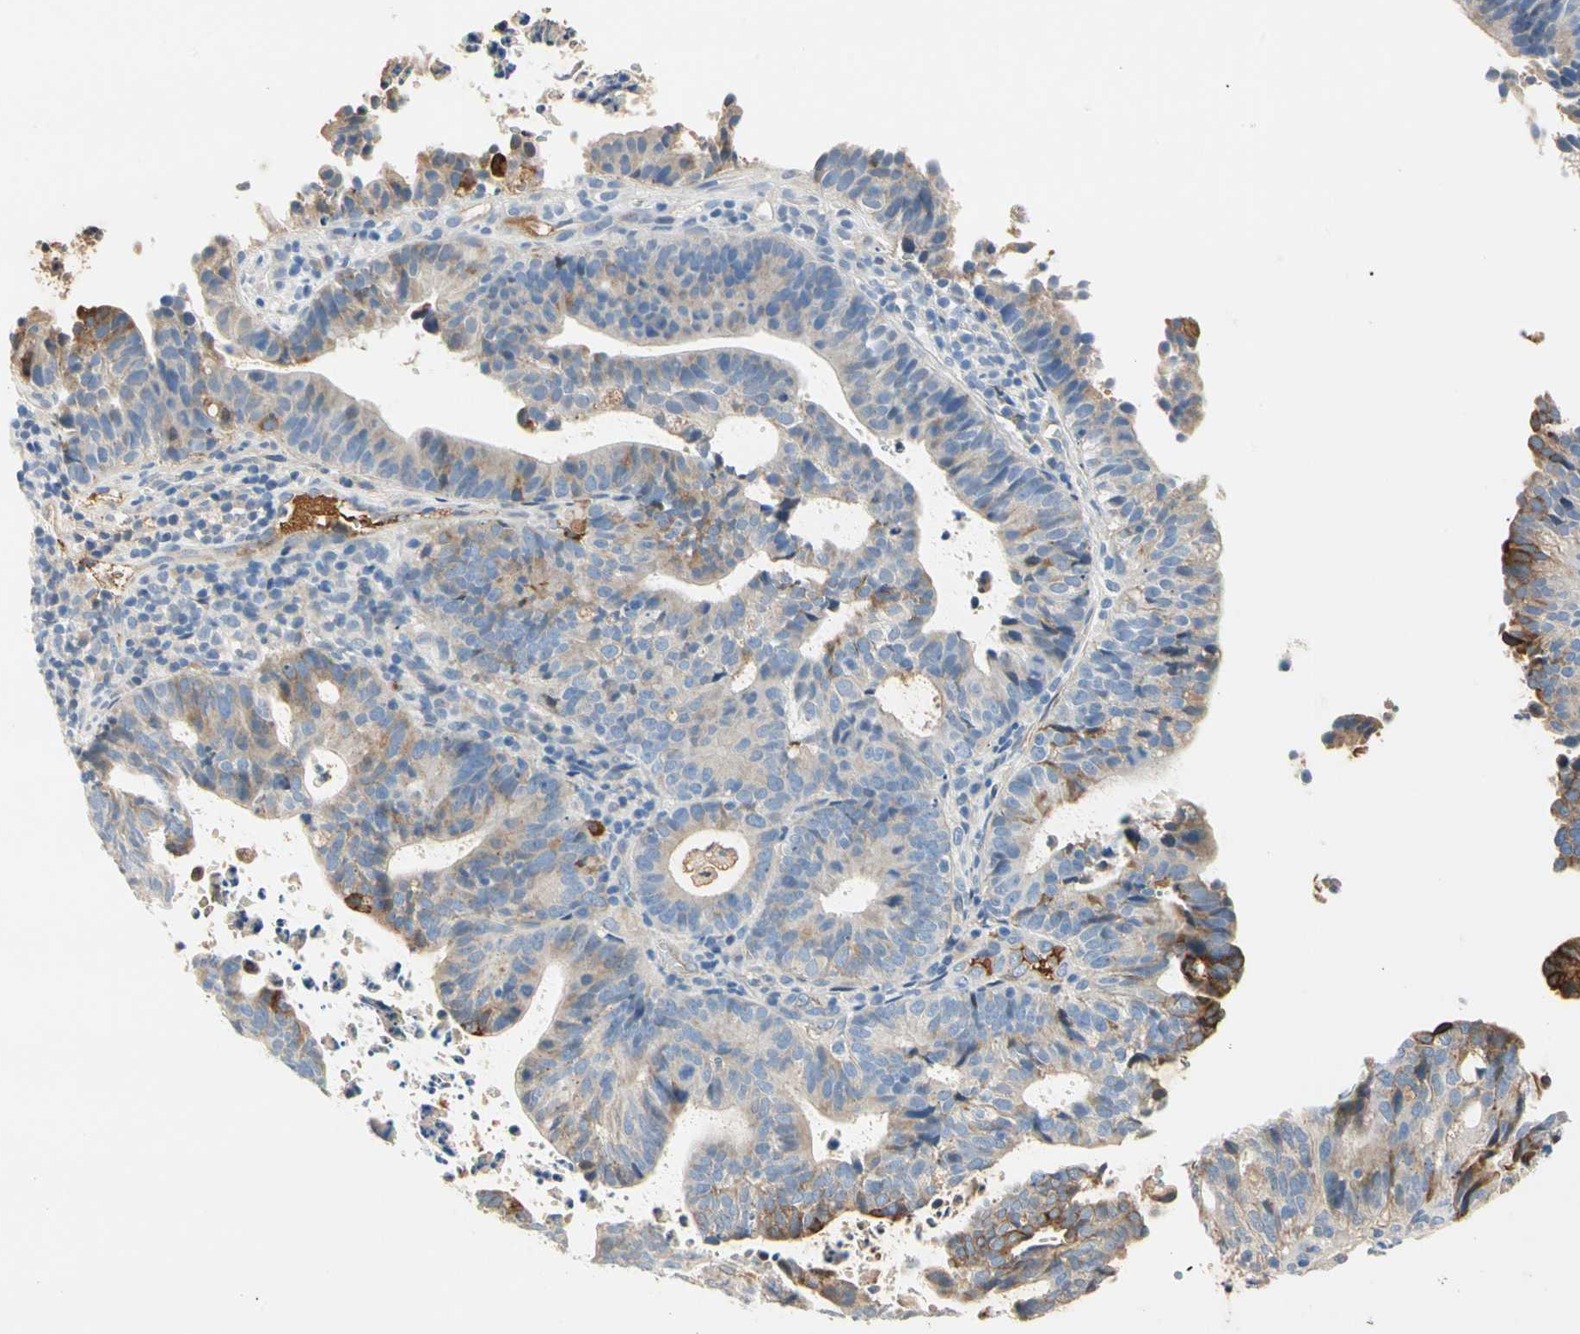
{"staining": {"intensity": "moderate", "quantity": "25%-75%", "location": "cytoplasmic/membranous"}, "tissue": "endometrial cancer", "cell_type": "Tumor cells", "image_type": "cancer", "snomed": [{"axis": "morphology", "description": "Adenocarcinoma, NOS"}, {"axis": "topography", "description": "Uterus"}], "caption": "This is an image of immunohistochemistry staining of endometrial cancer, which shows moderate positivity in the cytoplasmic/membranous of tumor cells.", "gene": "LAMB3", "patient": {"sex": "female", "age": 83}}